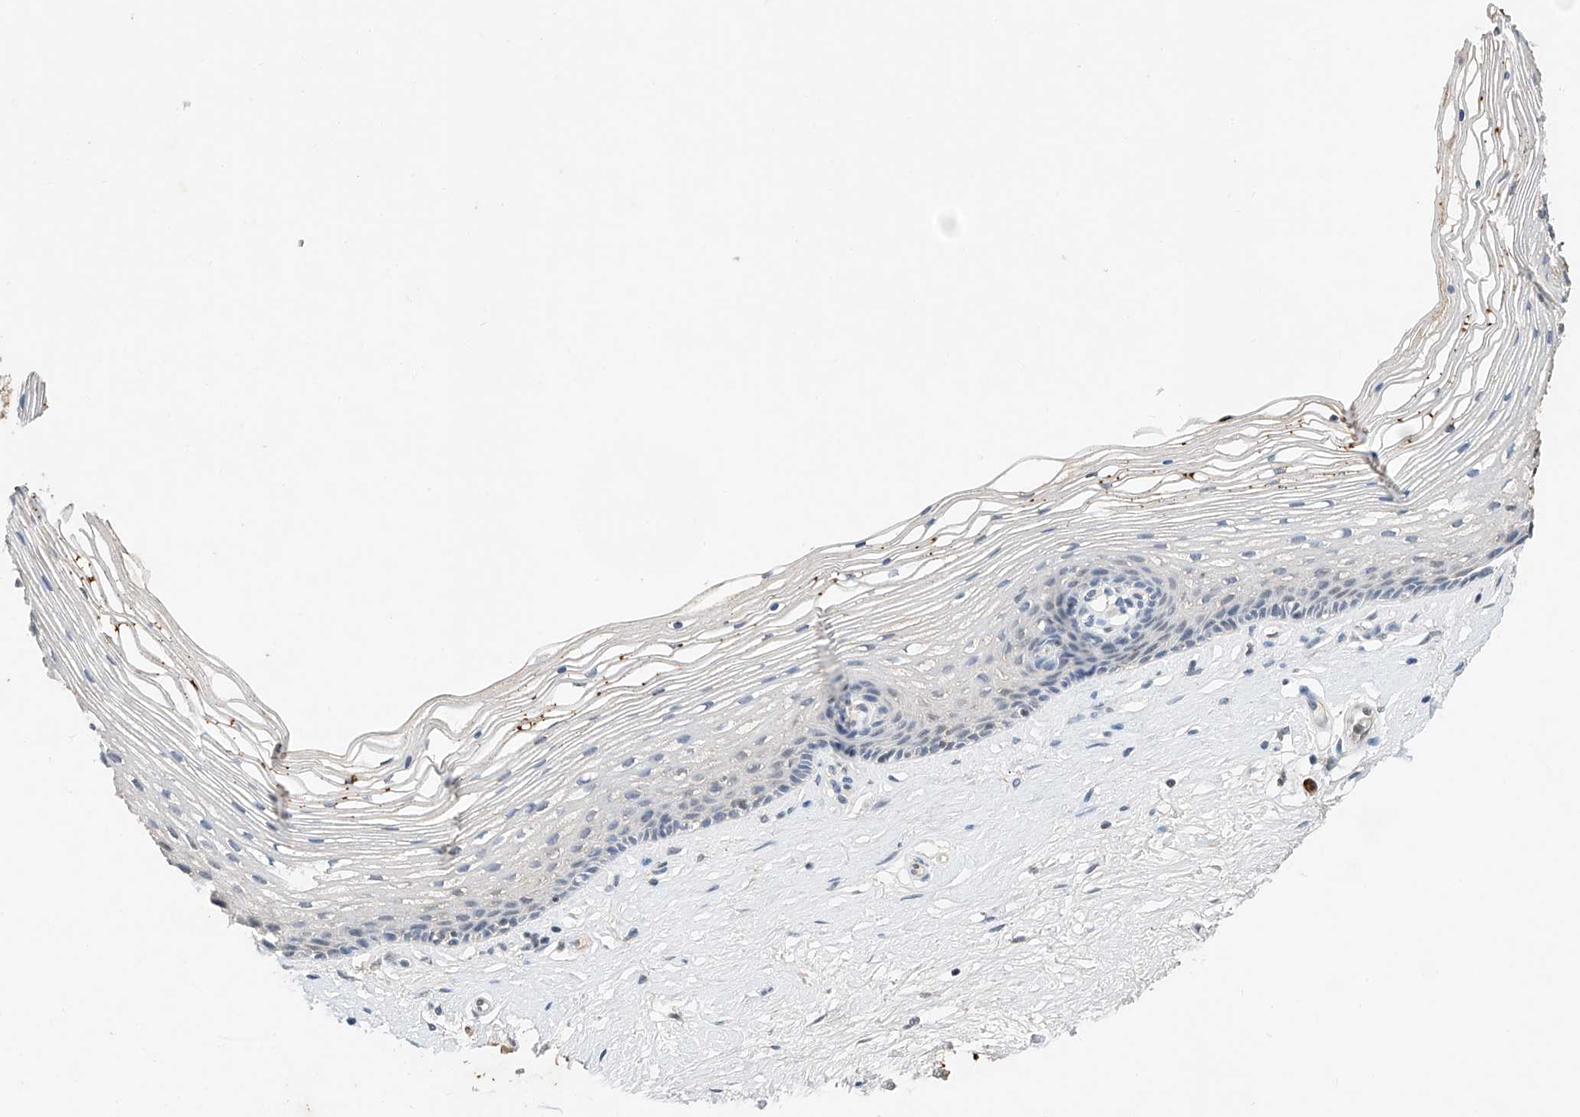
{"staining": {"intensity": "weak", "quantity": "<25%", "location": "cytoplasmic/membranous"}, "tissue": "vagina", "cell_type": "Squamous epithelial cells", "image_type": "normal", "snomed": [{"axis": "morphology", "description": "Normal tissue, NOS"}, {"axis": "topography", "description": "Vagina"}], "caption": "Immunohistochemistry (IHC) histopathology image of unremarkable vagina stained for a protein (brown), which displays no expression in squamous epithelial cells. (DAB IHC, high magnification).", "gene": "CTDP1", "patient": {"sex": "female", "age": 46}}